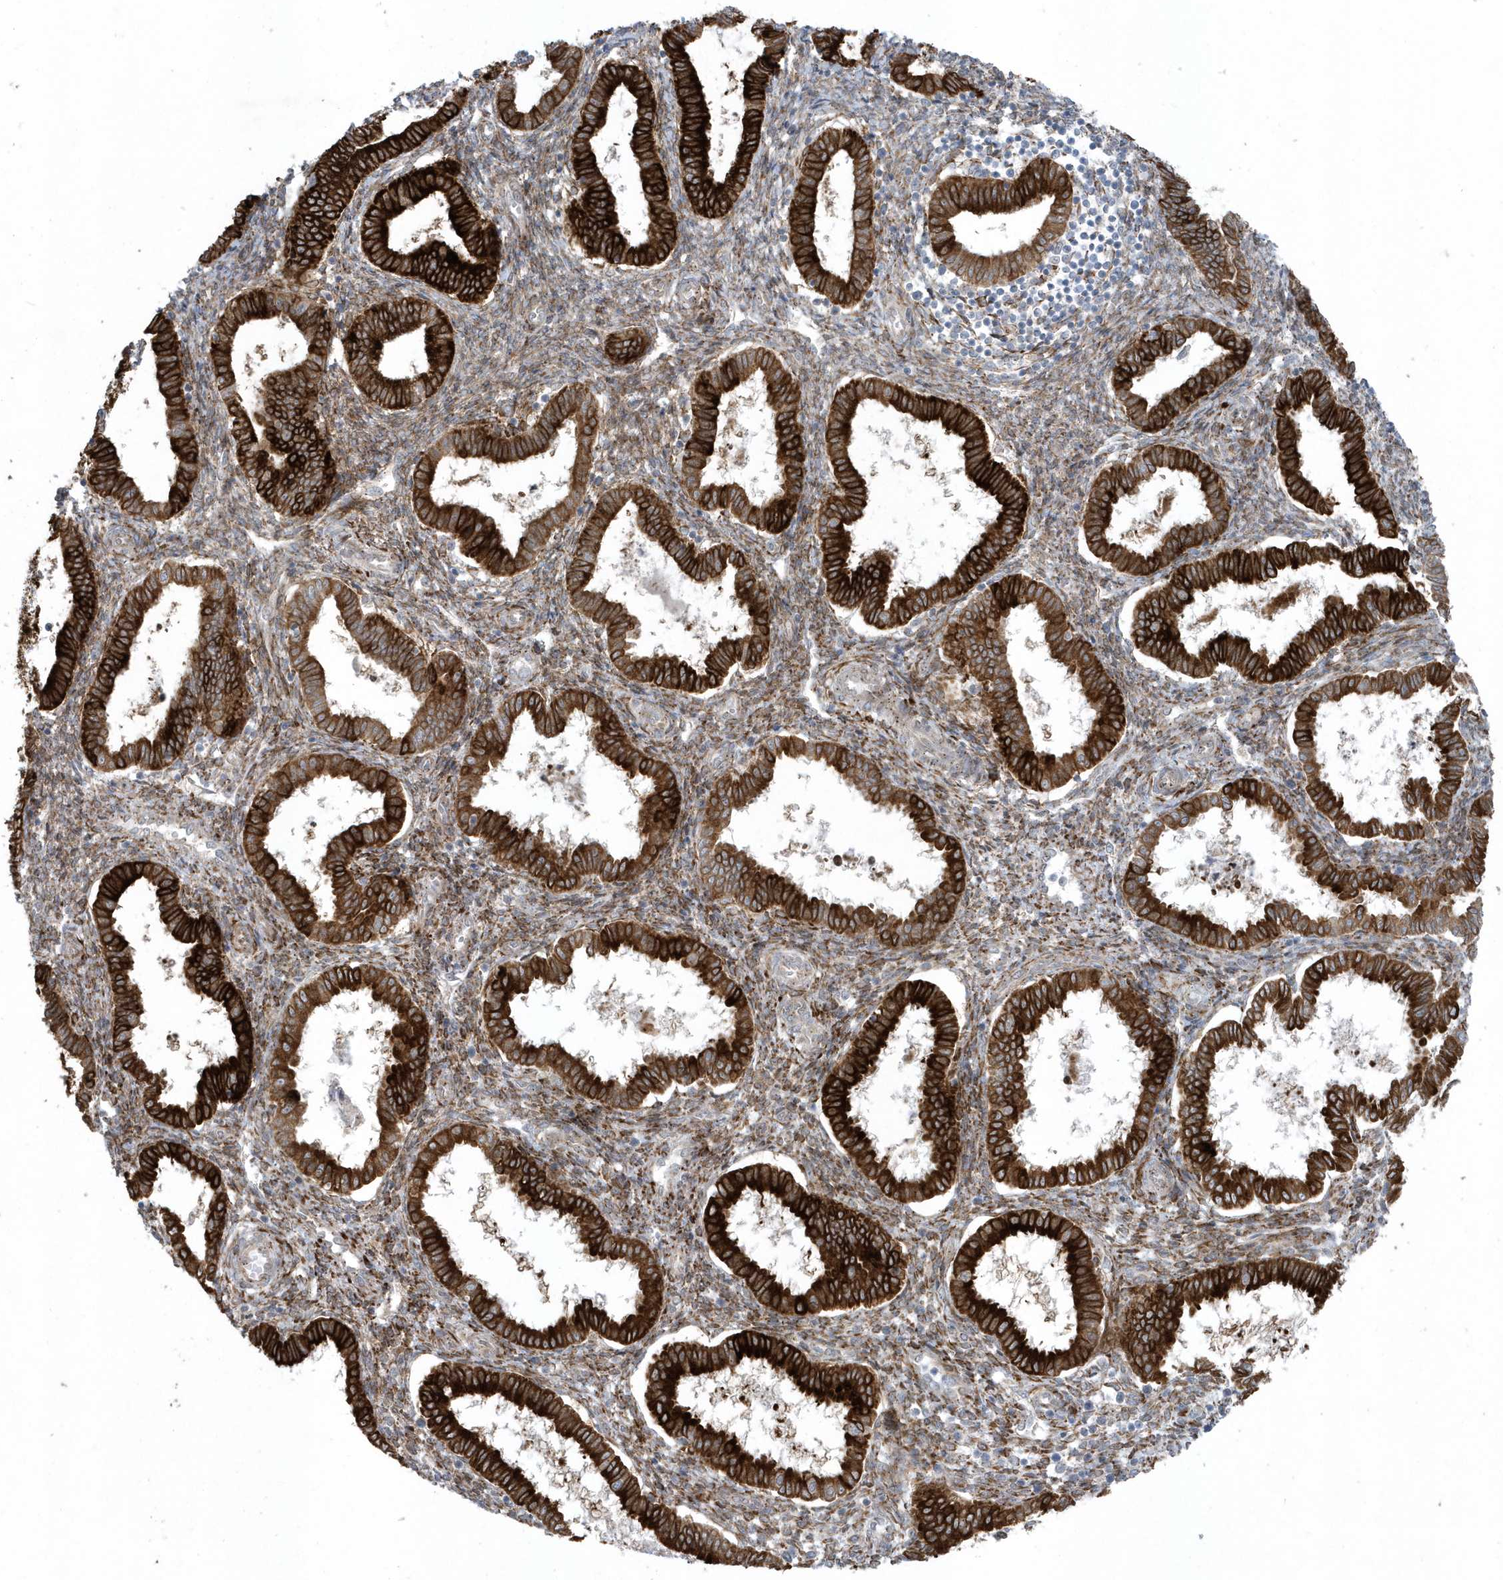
{"staining": {"intensity": "moderate", "quantity": ">75%", "location": "cytoplasmic/membranous"}, "tissue": "endometrium", "cell_type": "Cells in endometrial stroma", "image_type": "normal", "snomed": [{"axis": "morphology", "description": "Normal tissue, NOS"}, {"axis": "topography", "description": "Endometrium"}], "caption": "Benign endometrium demonstrates moderate cytoplasmic/membranous staining in approximately >75% of cells in endometrial stroma Nuclei are stained in blue..", "gene": "FAM98A", "patient": {"sex": "female", "age": 24}}